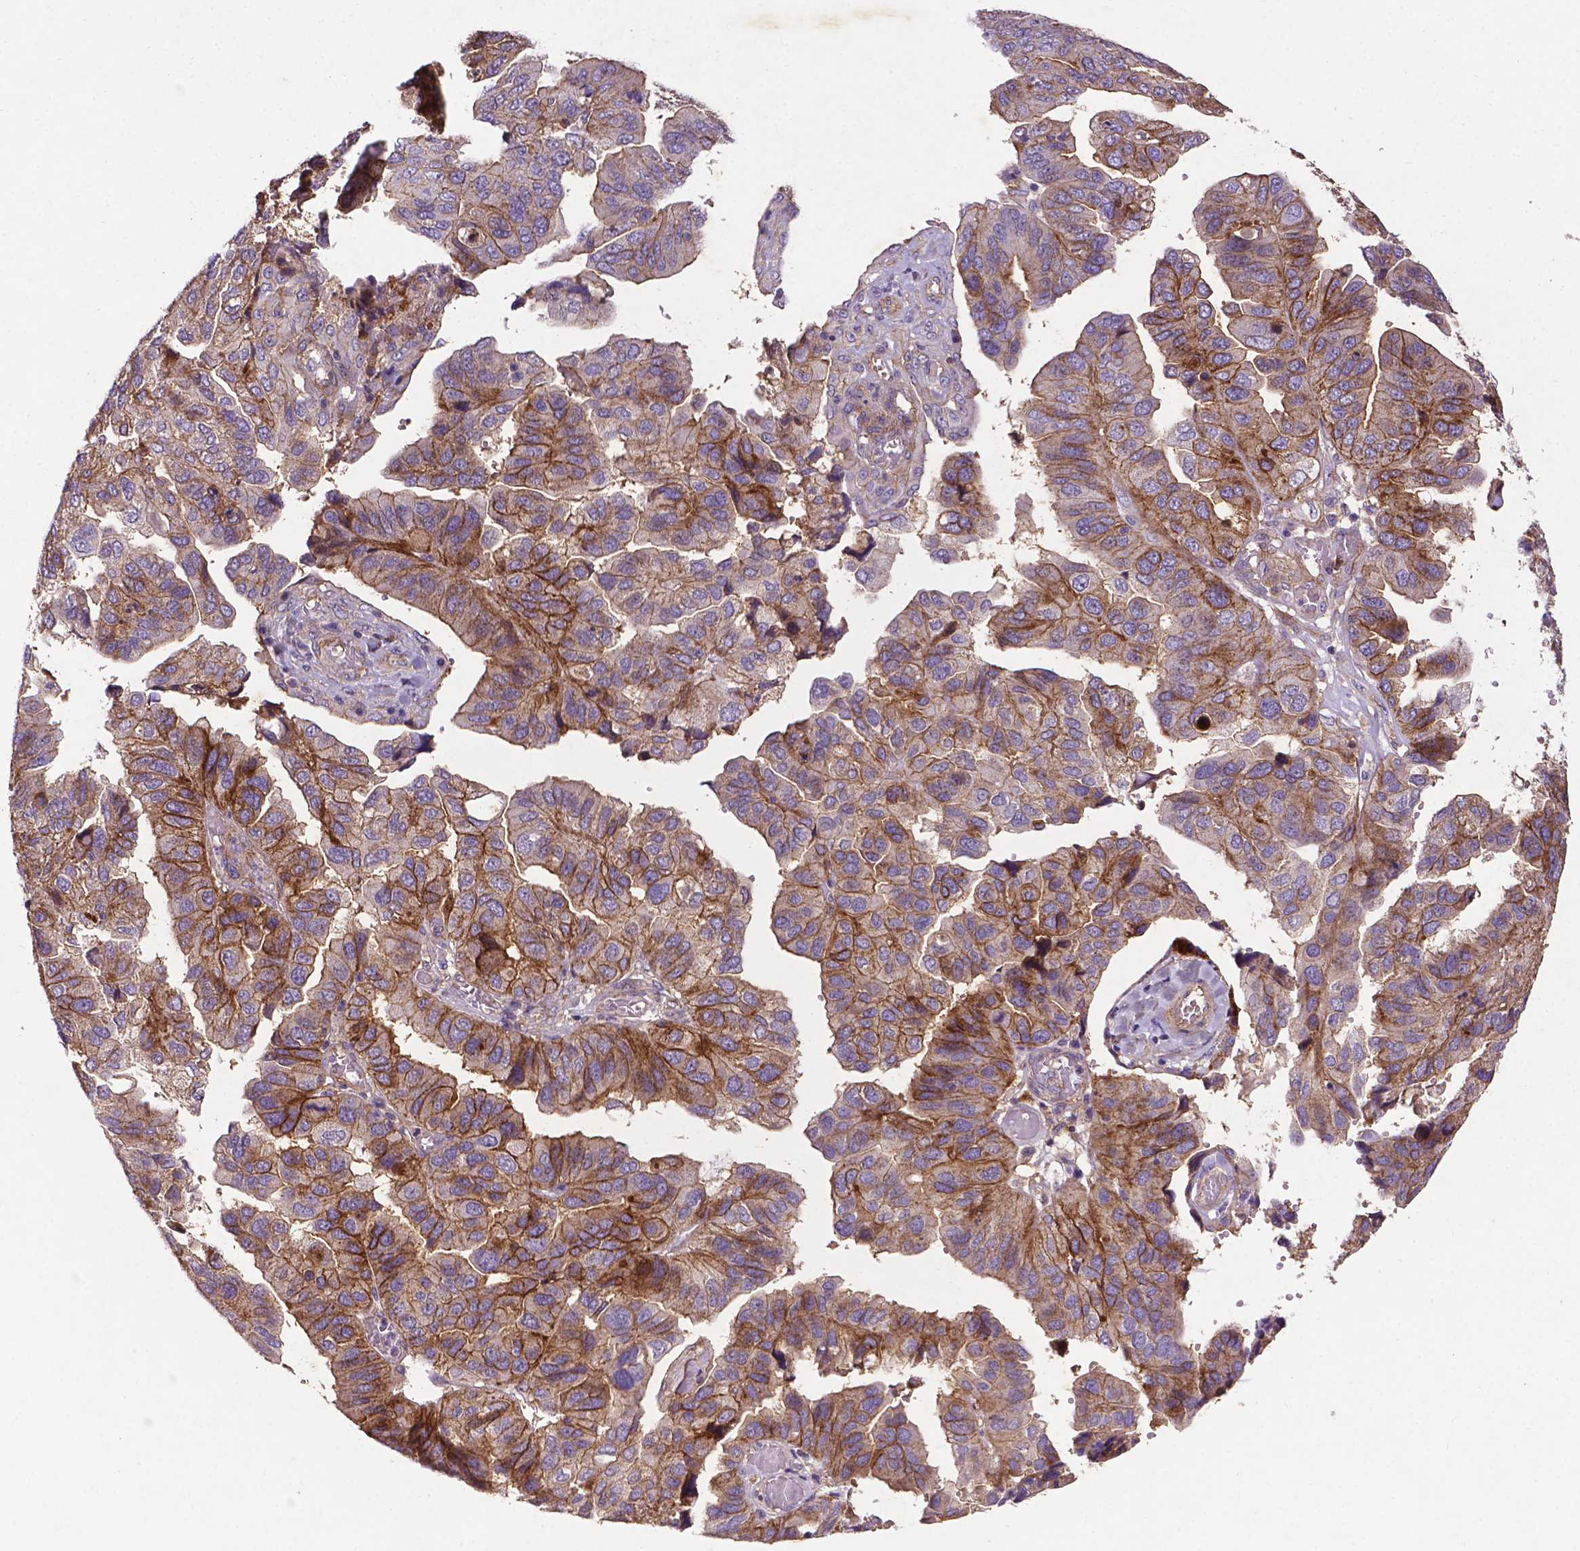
{"staining": {"intensity": "moderate", "quantity": "25%-75%", "location": "cytoplasmic/membranous"}, "tissue": "ovarian cancer", "cell_type": "Tumor cells", "image_type": "cancer", "snomed": [{"axis": "morphology", "description": "Cystadenocarcinoma, serous, NOS"}, {"axis": "topography", "description": "Ovary"}], "caption": "A histopathology image of human ovarian cancer stained for a protein demonstrates moderate cytoplasmic/membranous brown staining in tumor cells.", "gene": "RRAS", "patient": {"sex": "female", "age": 79}}